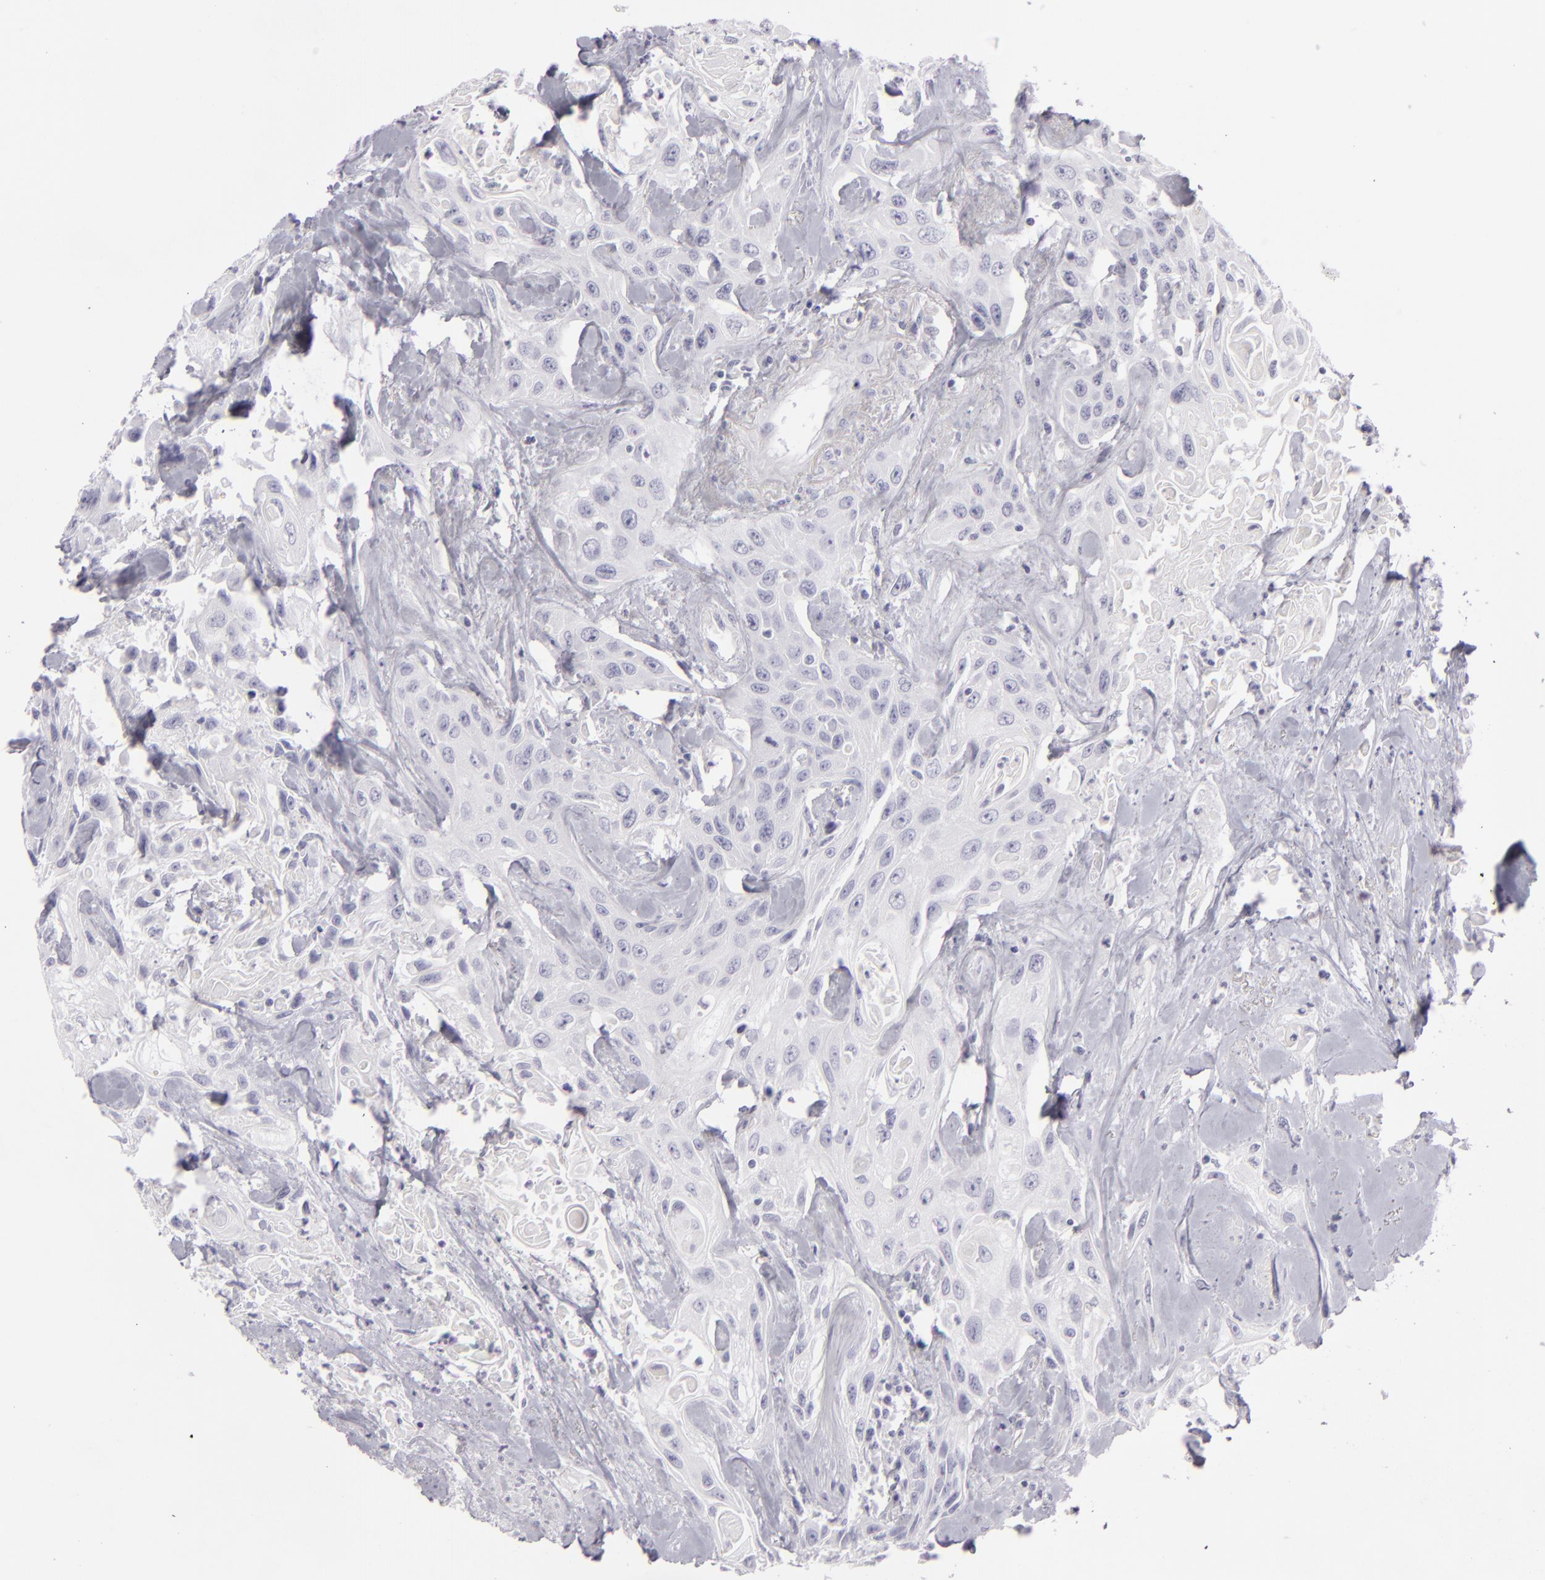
{"staining": {"intensity": "negative", "quantity": "none", "location": "none"}, "tissue": "urothelial cancer", "cell_type": "Tumor cells", "image_type": "cancer", "snomed": [{"axis": "morphology", "description": "Urothelial carcinoma, High grade"}, {"axis": "topography", "description": "Urinary bladder"}], "caption": "High-grade urothelial carcinoma stained for a protein using immunohistochemistry demonstrates no staining tumor cells.", "gene": "CDX2", "patient": {"sex": "female", "age": 84}}